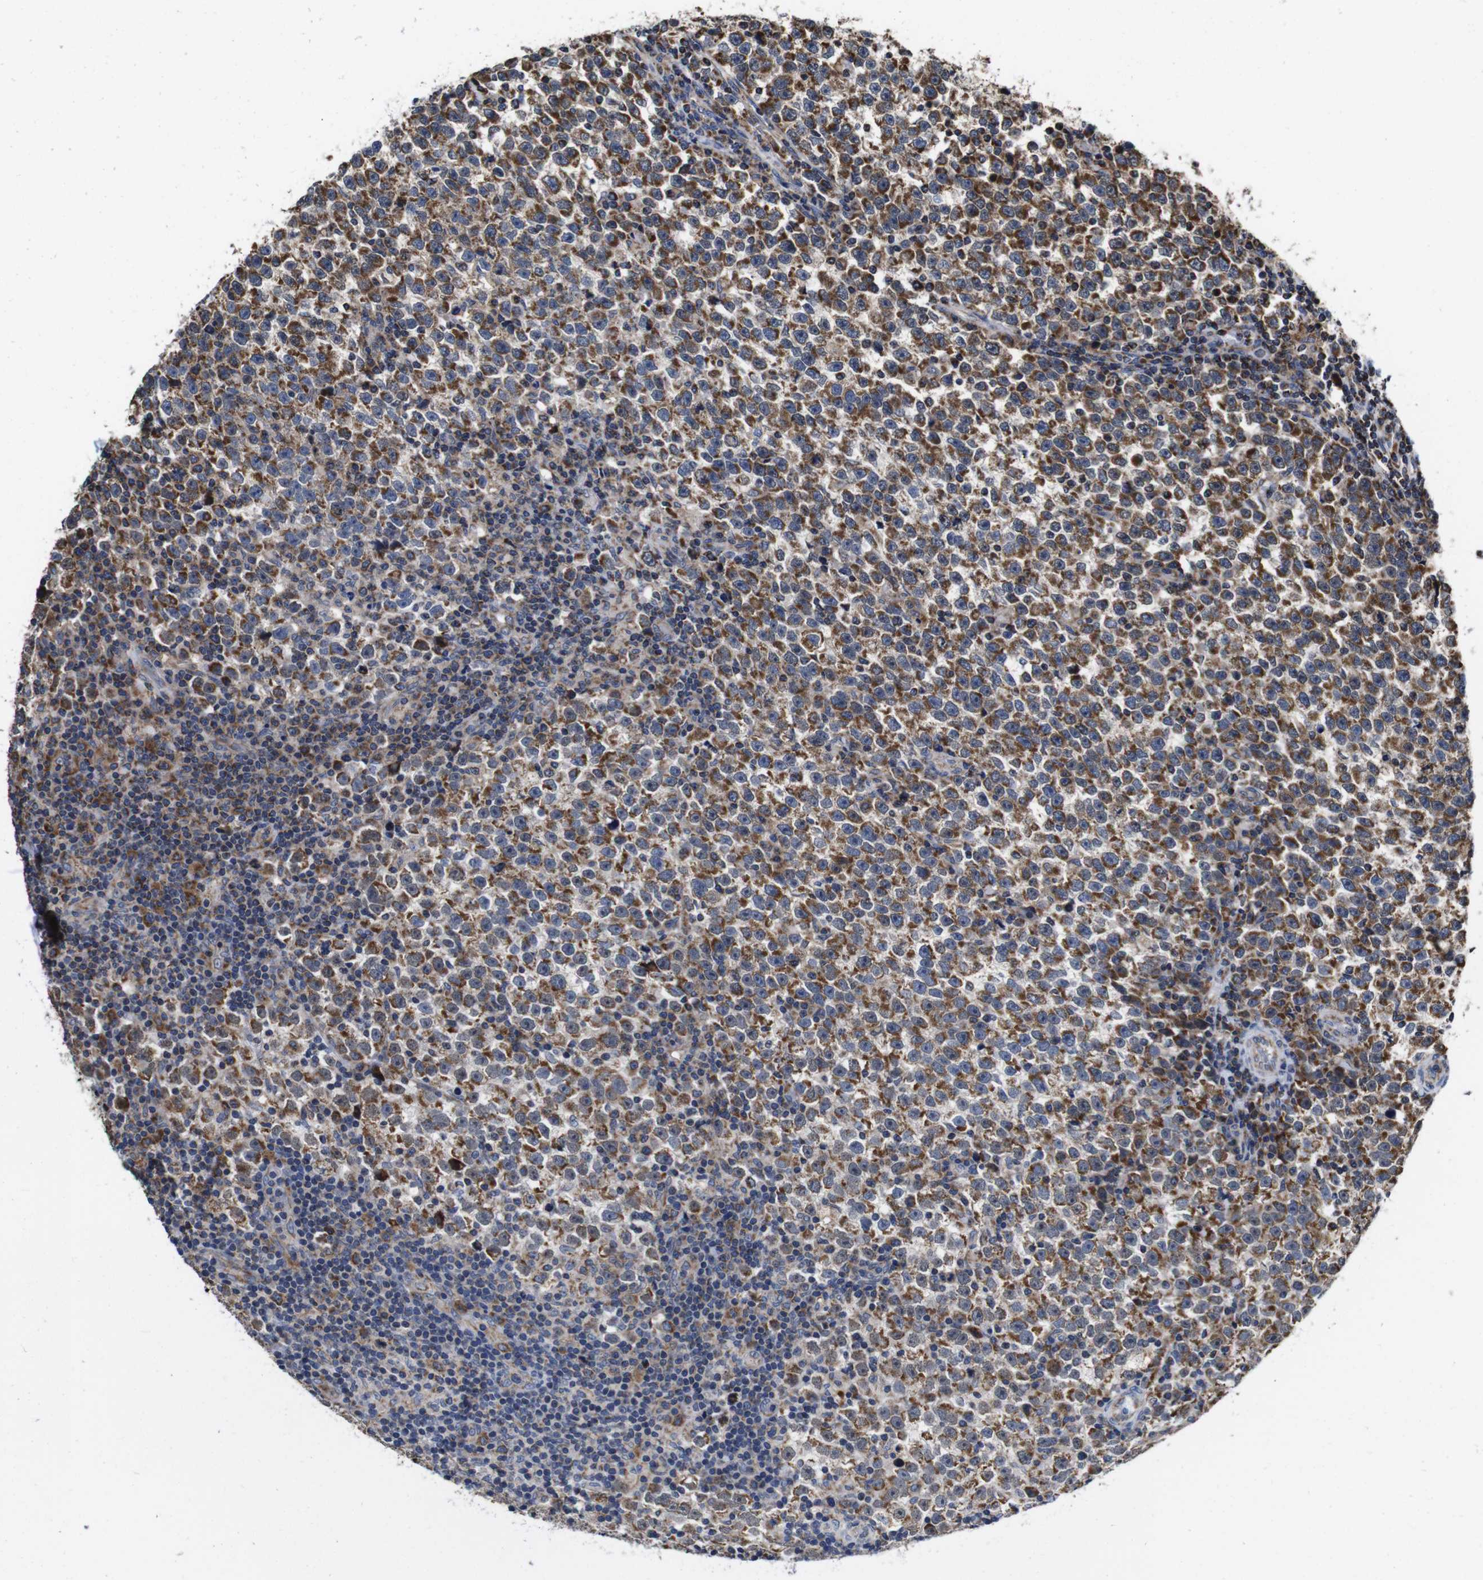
{"staining": {"intensity": "moderate", "quantity": ">75%", "location": "cytoplasmic/membranous"}, "tissue": "testis cancer", "cell_type": "Tumor cells", "image_type": "cancer", "snomed": [{"axis": "morphology", "description": "Seminoma, NOS"}, {"axis": "topography", "description": "Testis"}], "caption": "This photomicrograph displays testis seminoma stained with immunohistochemistry (IHC) to label a protein in brown. The cytoplasmic/membranous of tumor cells show moderate positivity for the protein. Nuclei are counter-stained blue.", "gene": "C17orf80", "patient": {"sex": "male", "age": 43}}